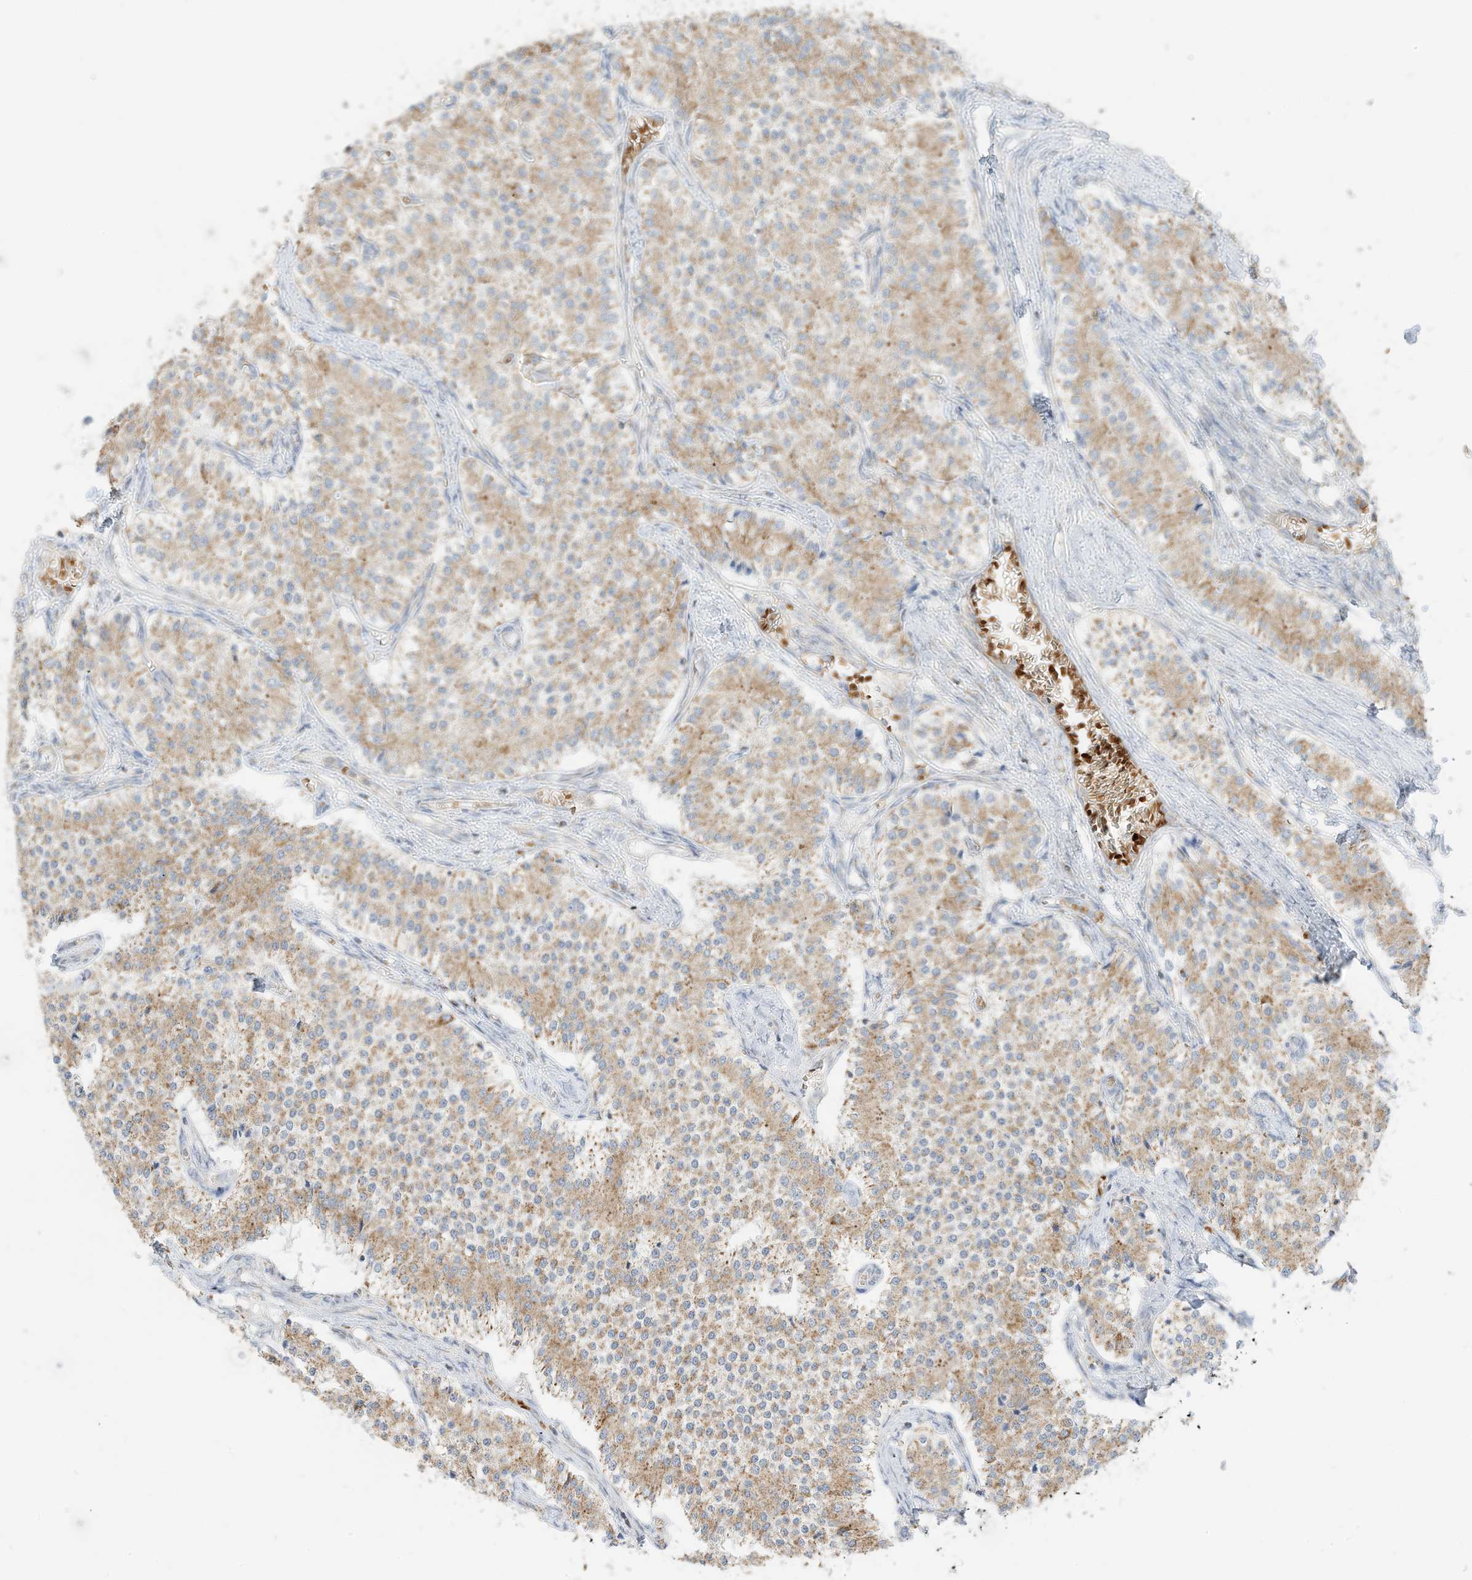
{"staining": {"intensity": "moderate", "quantity": ">75%", "location": "cytoplasmic/membranous"}, "tissue": "carcinoid", "cell_type": "Tumor cells", "image_type": "cancer", "snomed": [{"axis": "morphology", "description": "Carcinoid, malignant, NOS"}, {"axis": "topography", "description": "Colon"}], "caption": "IHC (DAB (3,3'-diaminobenzidine)) staining of carcinoid exhibits moderate cytoplasmic/membranous protein expression in approximately >75% of tumor cells.", "gene": "MTUS2", "patient": {"sex": "female", "age": 52}}